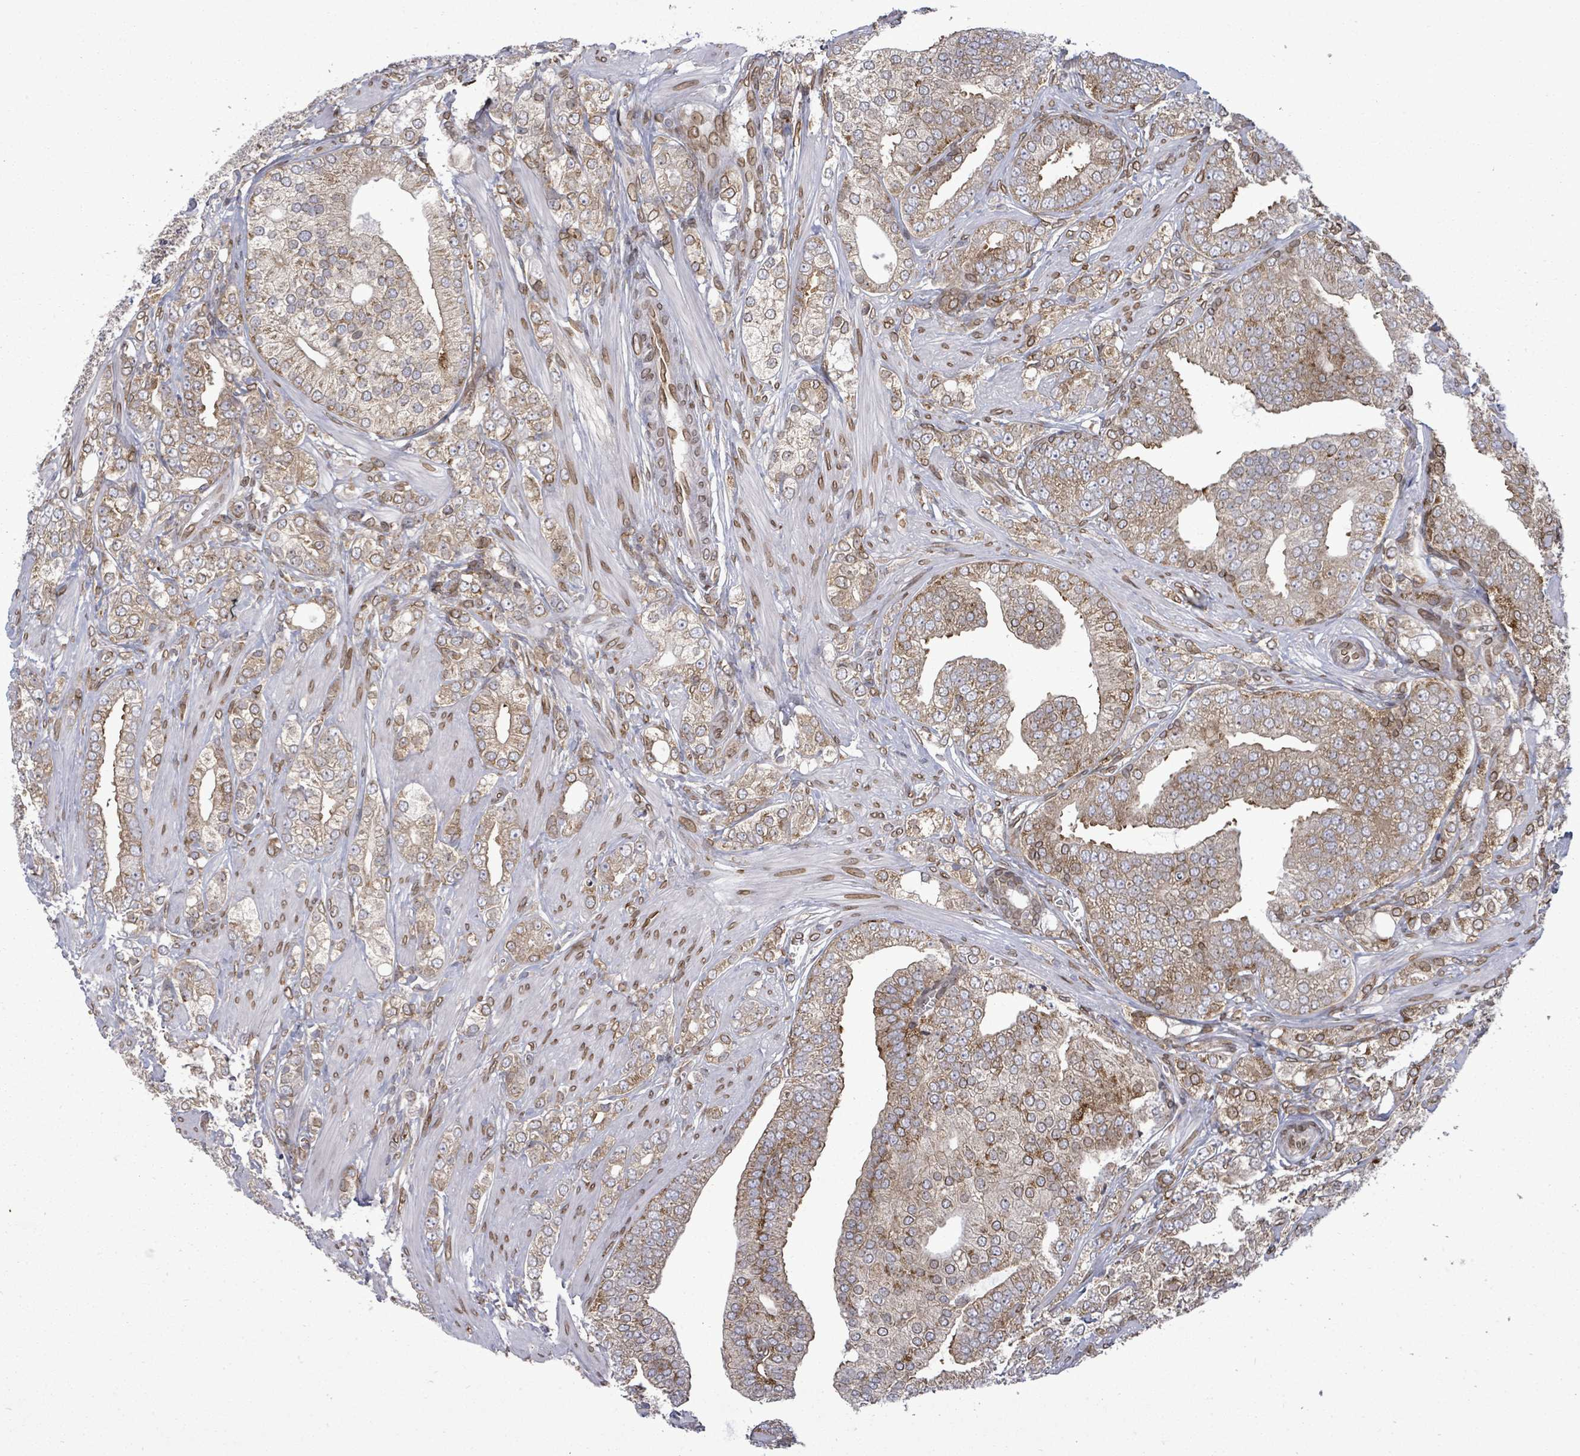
{"staining": {"intensity": "moderate", "quantity": ">75%", "location": "cytoplasmic/membranous,nuclear"}, "tissue": "prostate cancer", "cell_type": "Tumor cells", "image_type": "cancer", "snomed": [{"axis": "morphology", "description": "Adenocarcinoma, High grade"}, {"axis": "topography", "description": "Prostate"}], "caption": "An immunohistochemistry (IHC) micrograph of tumor tissue is shown. Protein staining in brown highlights moderate cytoplasmic/membranous and nuclear positivity in prostate cancer (adenocarcinoma (high-grade)) within tumor cells.", "gene": "ARFGAP1", "patient": {"sex": "male", "age": 50}}